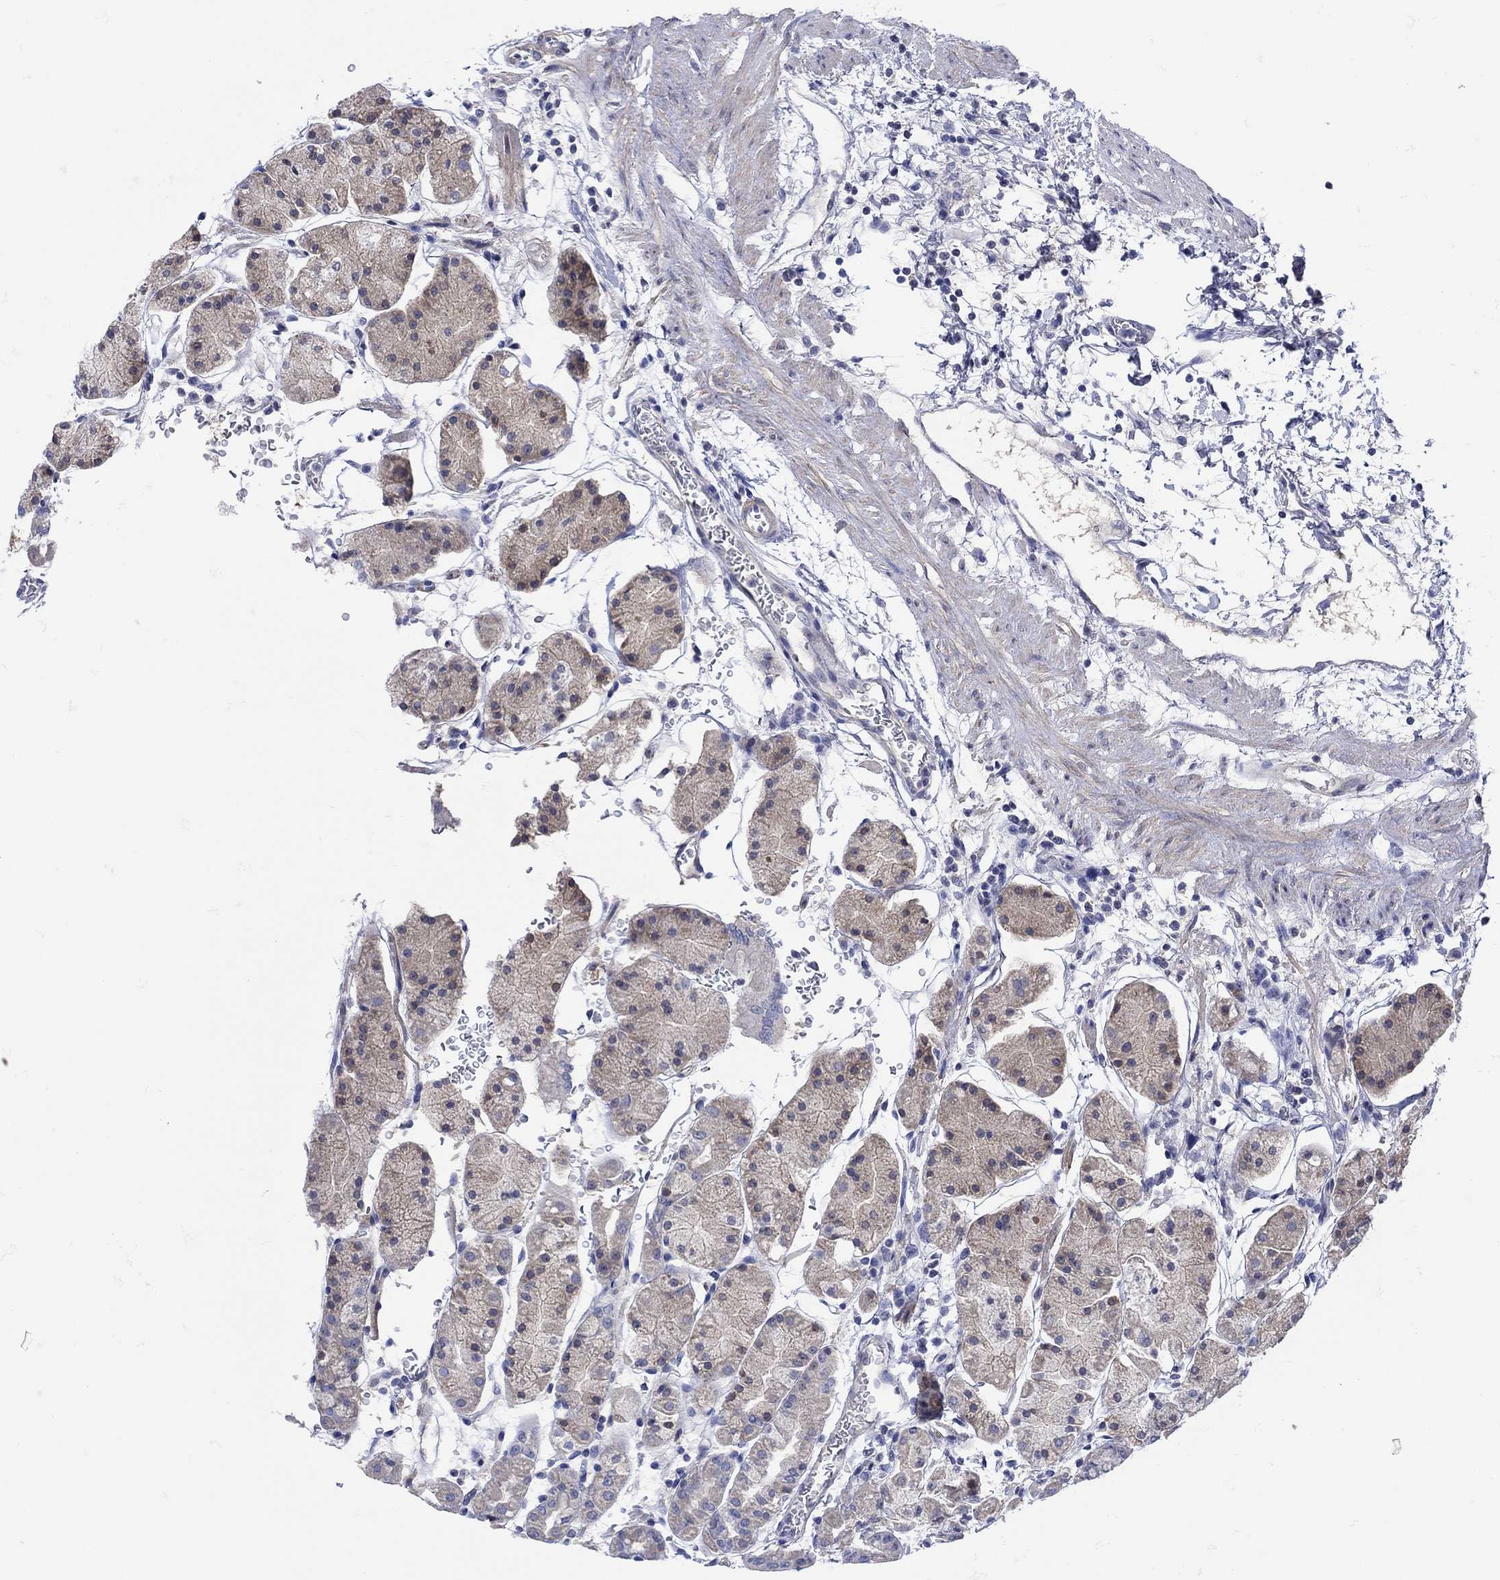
{"staining": {"intensity": "weak", "quantity": "<25%", "location": "cytoplasmic/membranous"}, "tissue": "stomach", "cell_type": "Glandular cells", "image_type": "normal", "snomed": [{"axis": "morphology", "description": "Normal tissue, NOS"}, {"axis": "topography", "description": "Stomach"}], "caption": "An image of human stomach is negative for staining in glandular cells. (Immunohistochemistry (ihc), brightfield microscopy, high magnification).", "gene": "MSI1", "patient": {"sex": "male", "age": 54}}